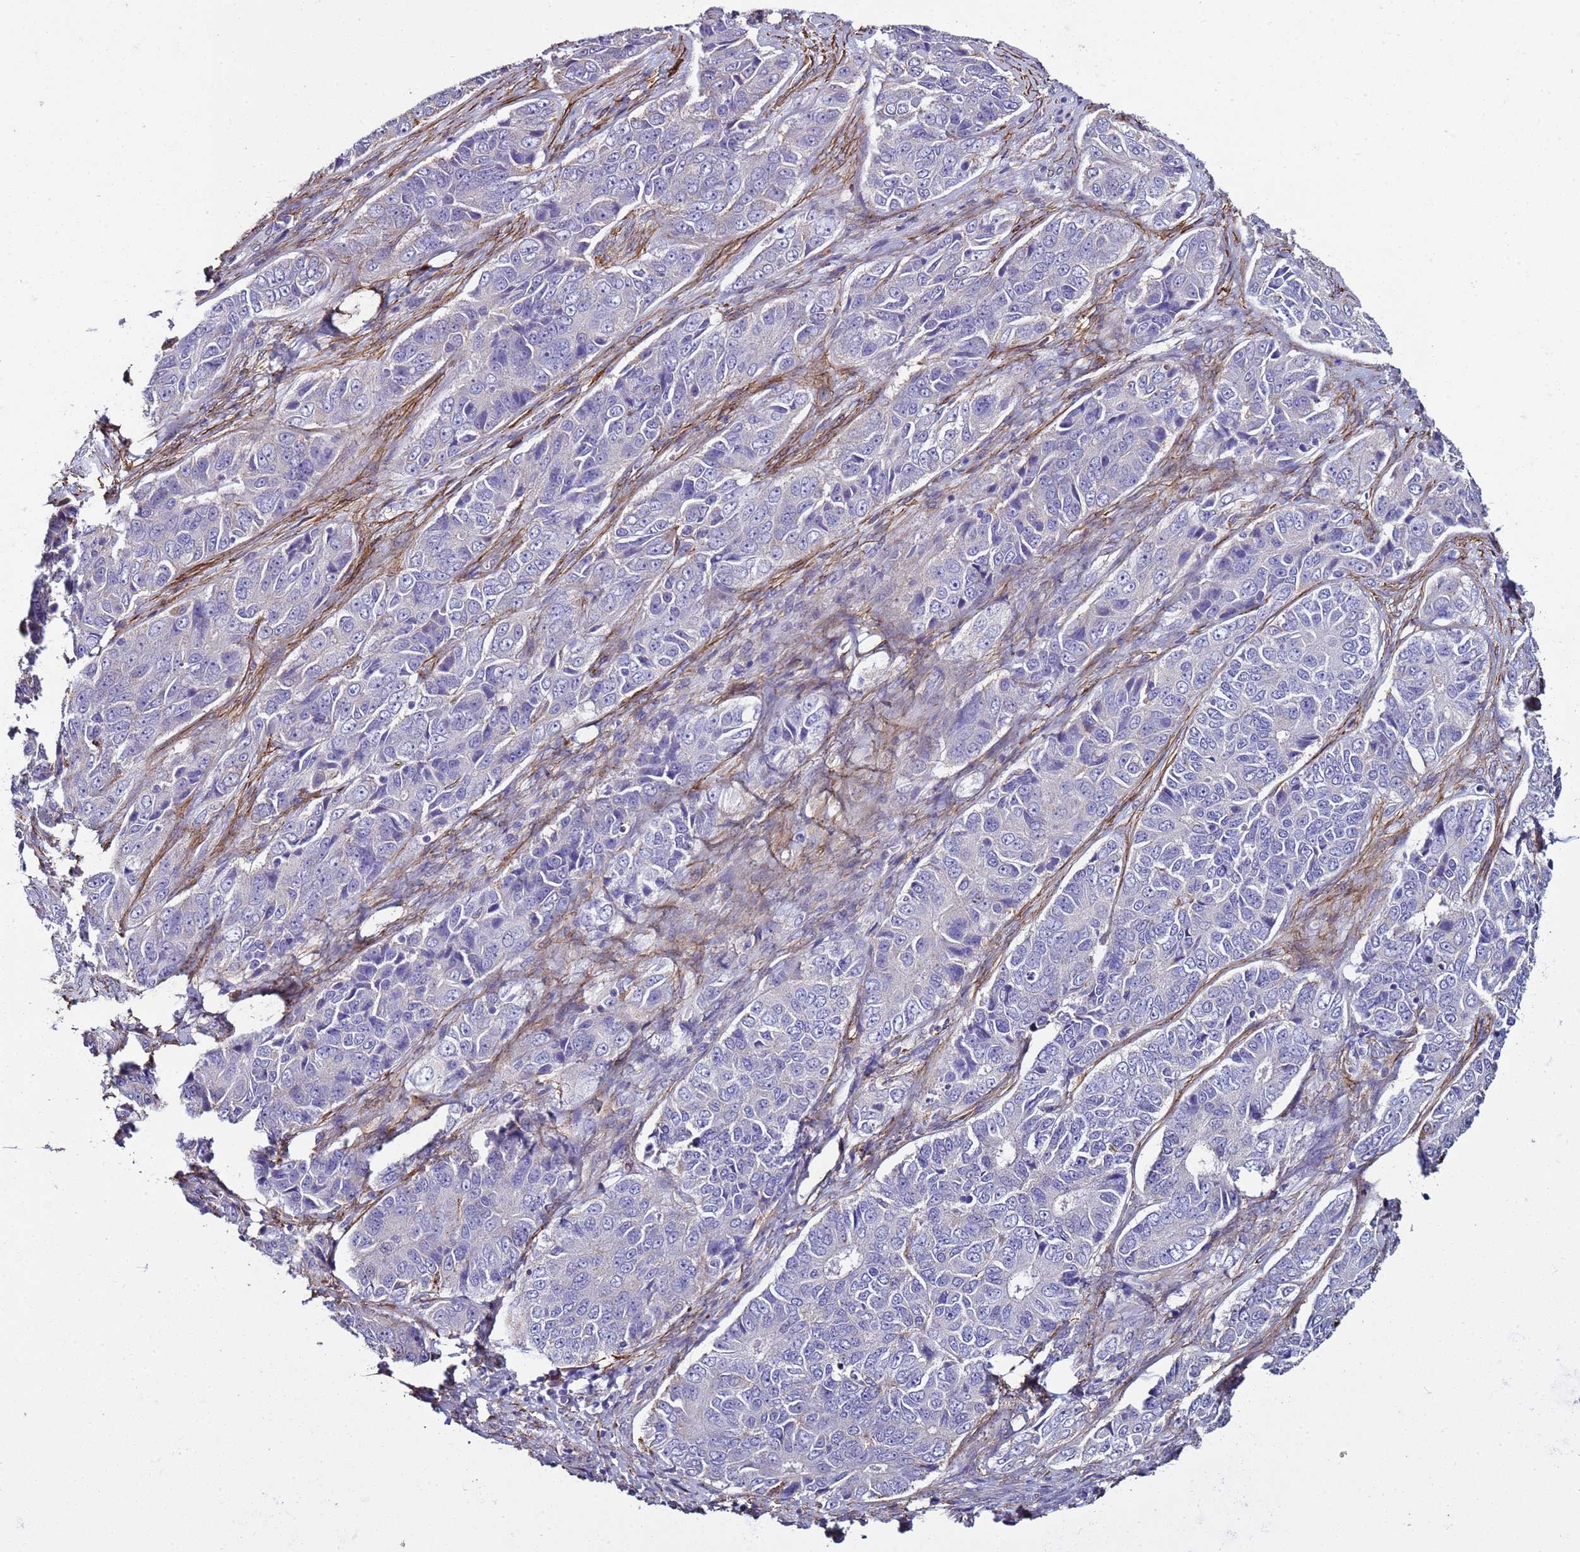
{"staining": {"intensity": "negative", "quantity": "none", "location": "none"}, "tissue": "ovarian cancer", "cell_type": "Tumor cells", "image_type": "cancer", "snomed": [{"axis": "morphology", "description": "Carcinoma, endometroid"}, {"axis": "topography", "description": "Ovary"}], "caption": "Ovarian endometroid carcinoma was stained to show a protein in brown. There is no significant positivity in tumor cells.", "gene": "RABL2B", "patient": {"sex": "female", "age": 51}}